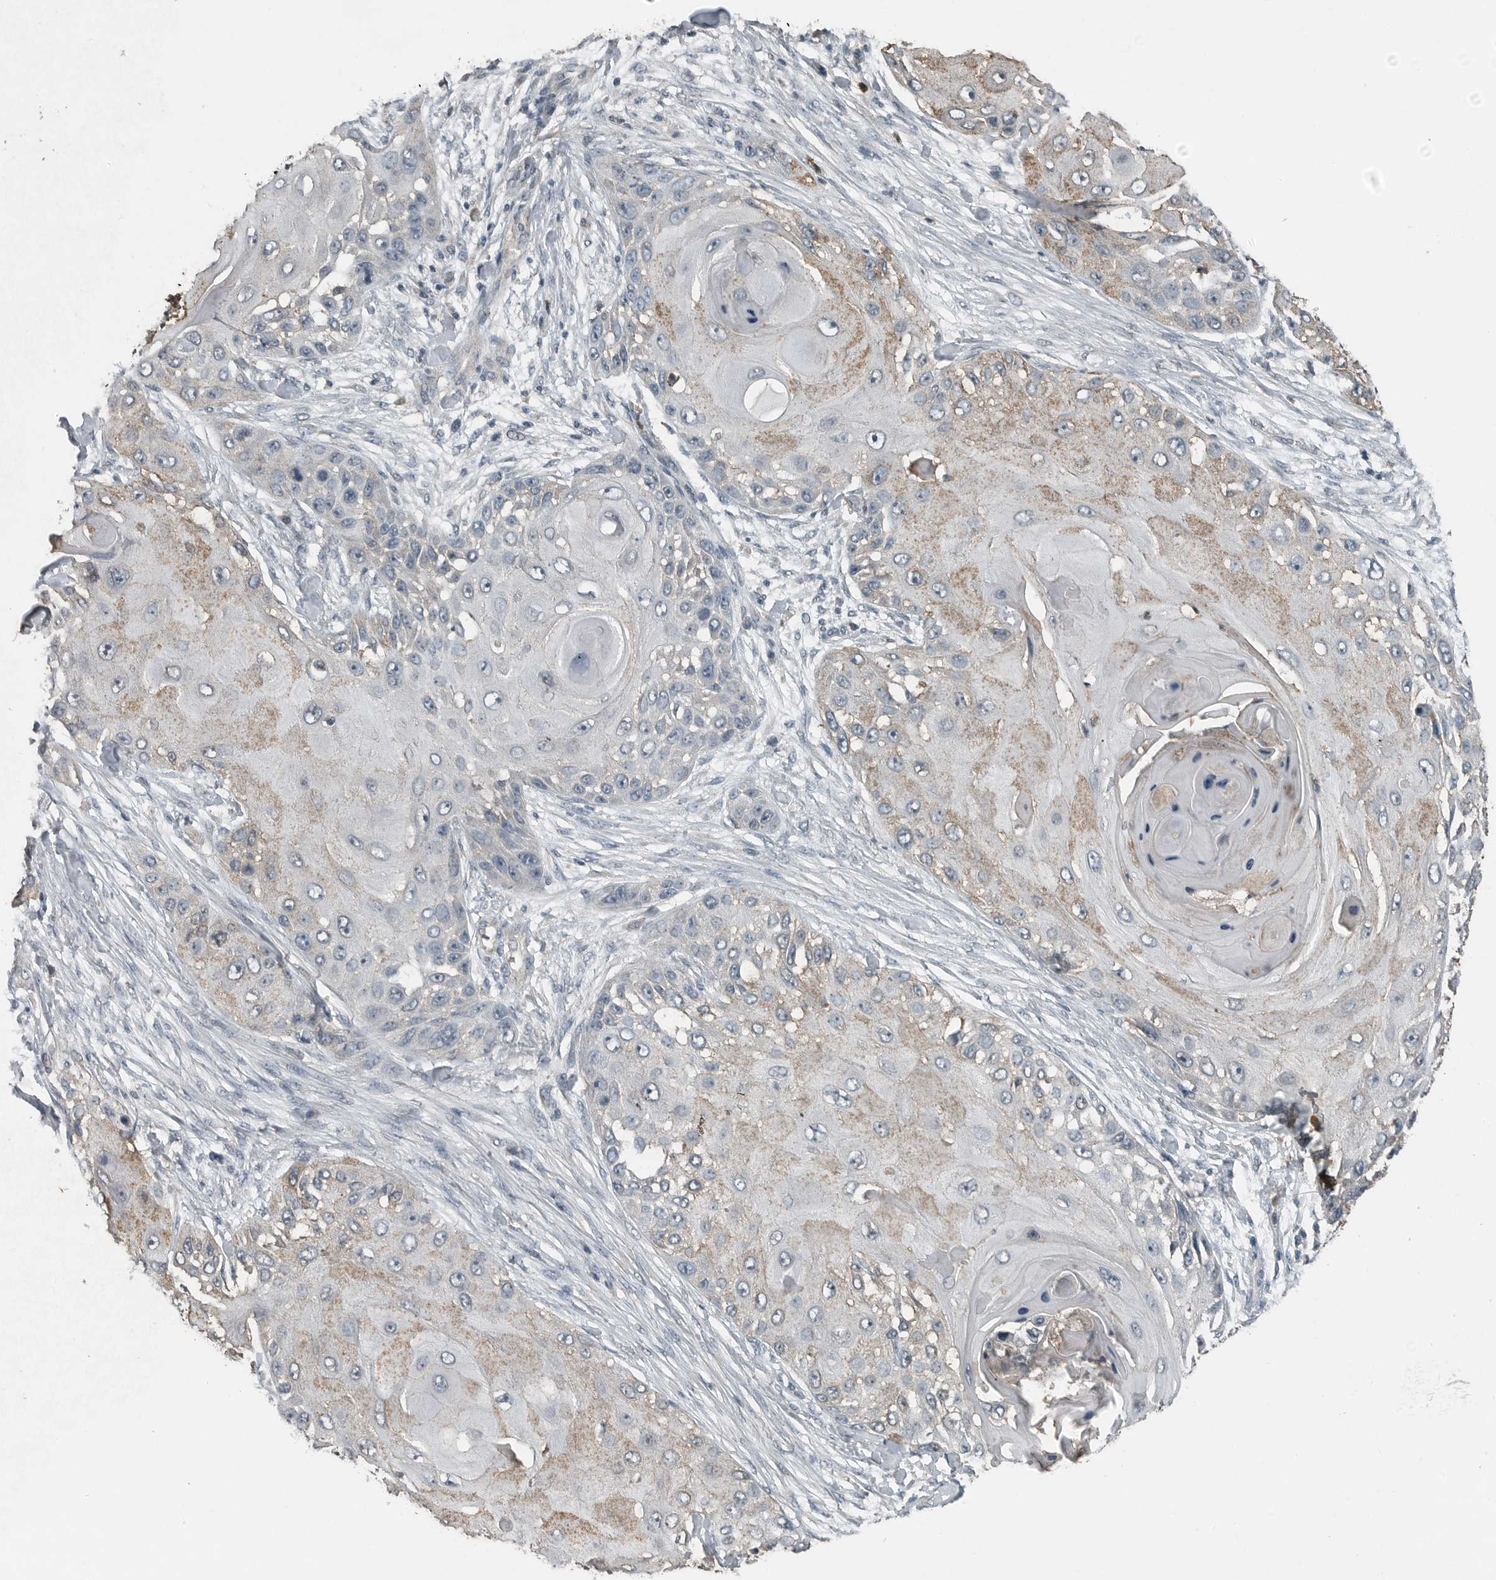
{"staining": {"intensity": "weak", "quantity": ">75%", "location": "cytoplasmic/membranous"}, "tissue": "skin cancer", "cell_type": "Tumor cells", "image_type": "cancer", "snomed": [{"axis": "morphology", "description": "Squamous cell carcinoma, NOS"}, {"axis": "topography", "description": "Skin"}], "caption": "Tumor cells exhibit weak cytoplasmic/membranous expression in approximately >75% of cells in squamous cell carcinoma (skin).", "gene": "IL6ST", "patient": {"sex": "female", "age": 44}}